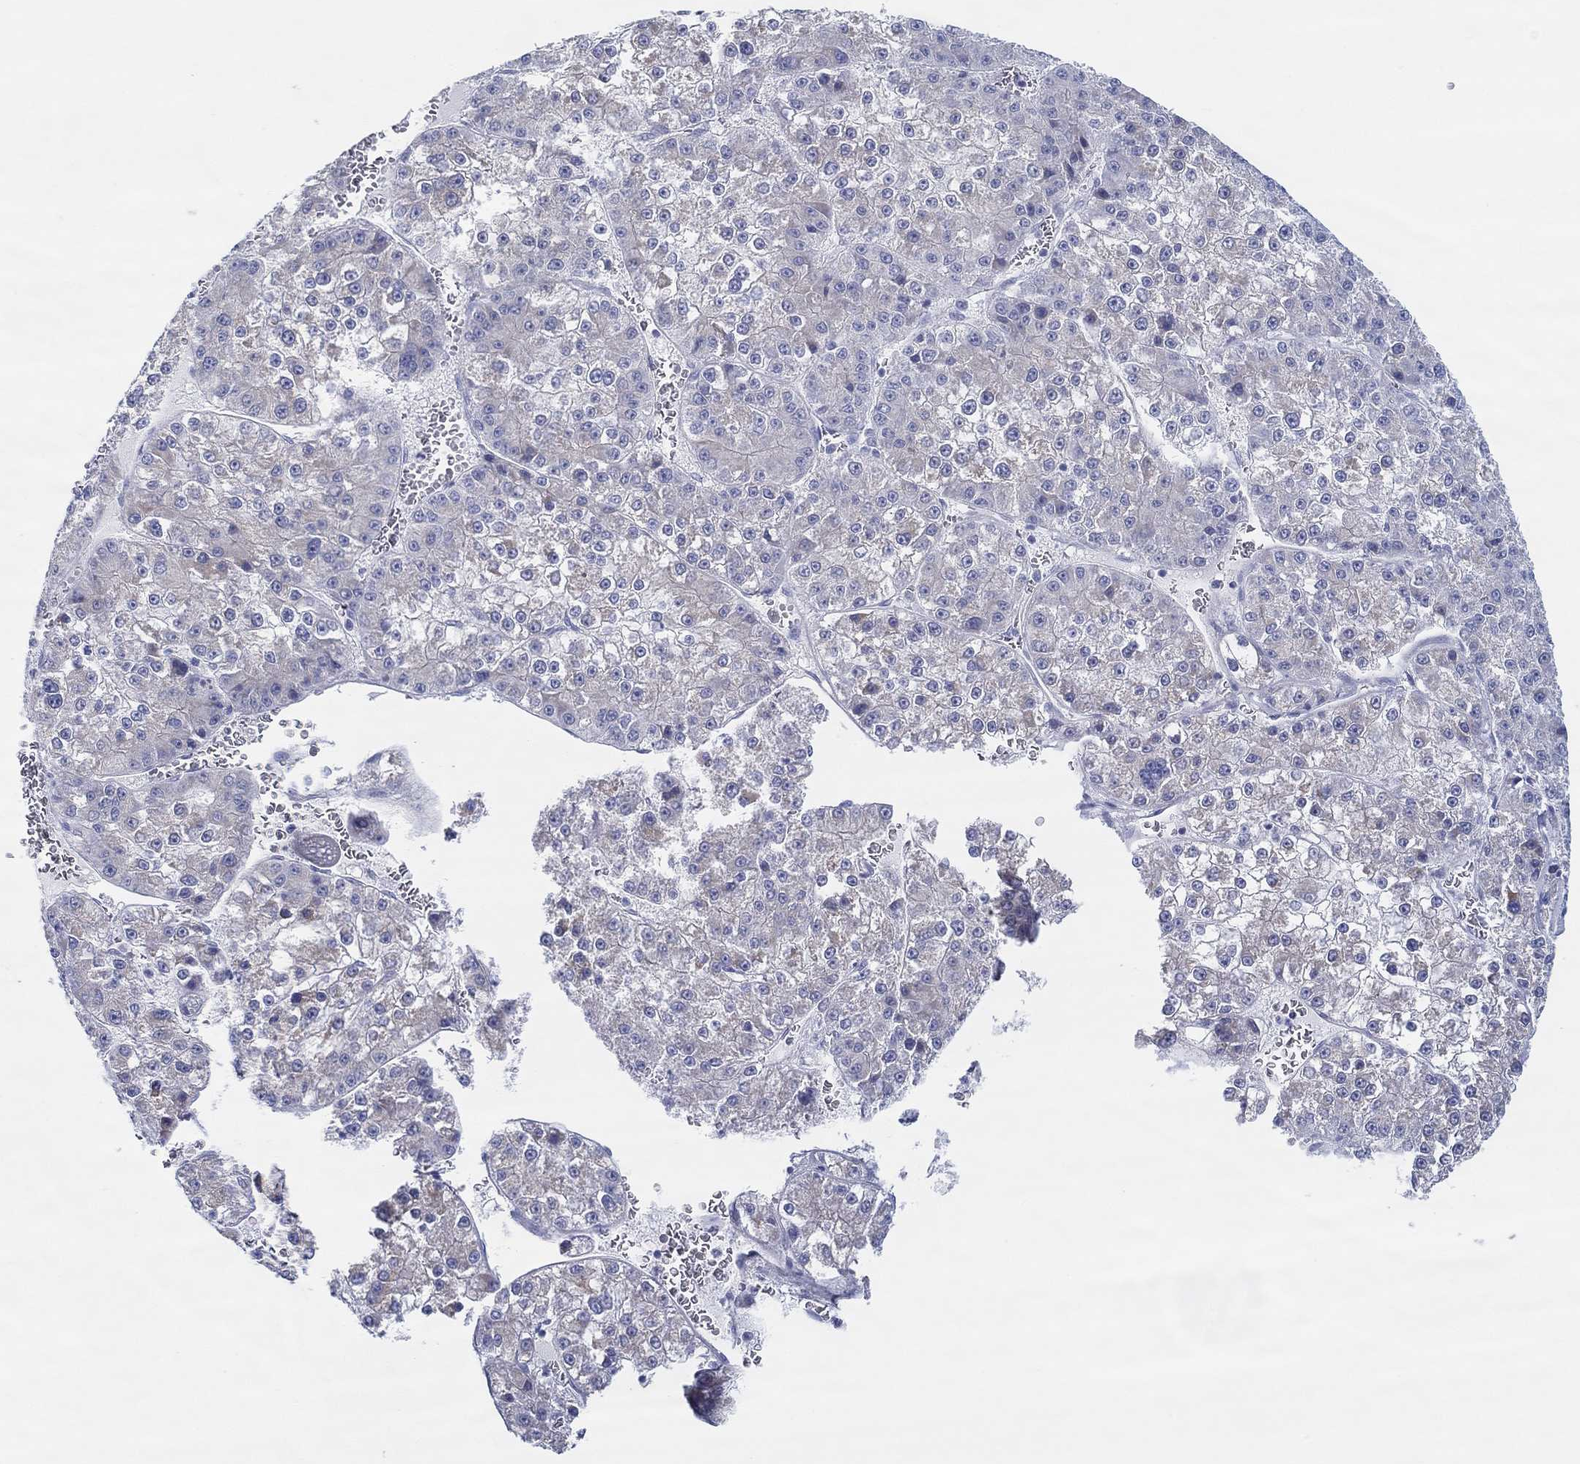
{"staining": {"intensity": "negative", "quantity": "none", "location": "none"}, "tissue": "liver cancer", "cell_type": "Tumor cells", "image_type": "cancer", "snomed": [{"axis": "morphology", "description": "Carcinoma, Hepatocellular, NOS"}, {"axis": "topography", "description": "Liver"}], "caption": "Immunohistochemical staining of human hepatocellular carcinoma (liver) demonstrates no significant positivity in tumor cells.", "gene": "HAPLN4", "patient": {"sex": "female", "age": 73}}